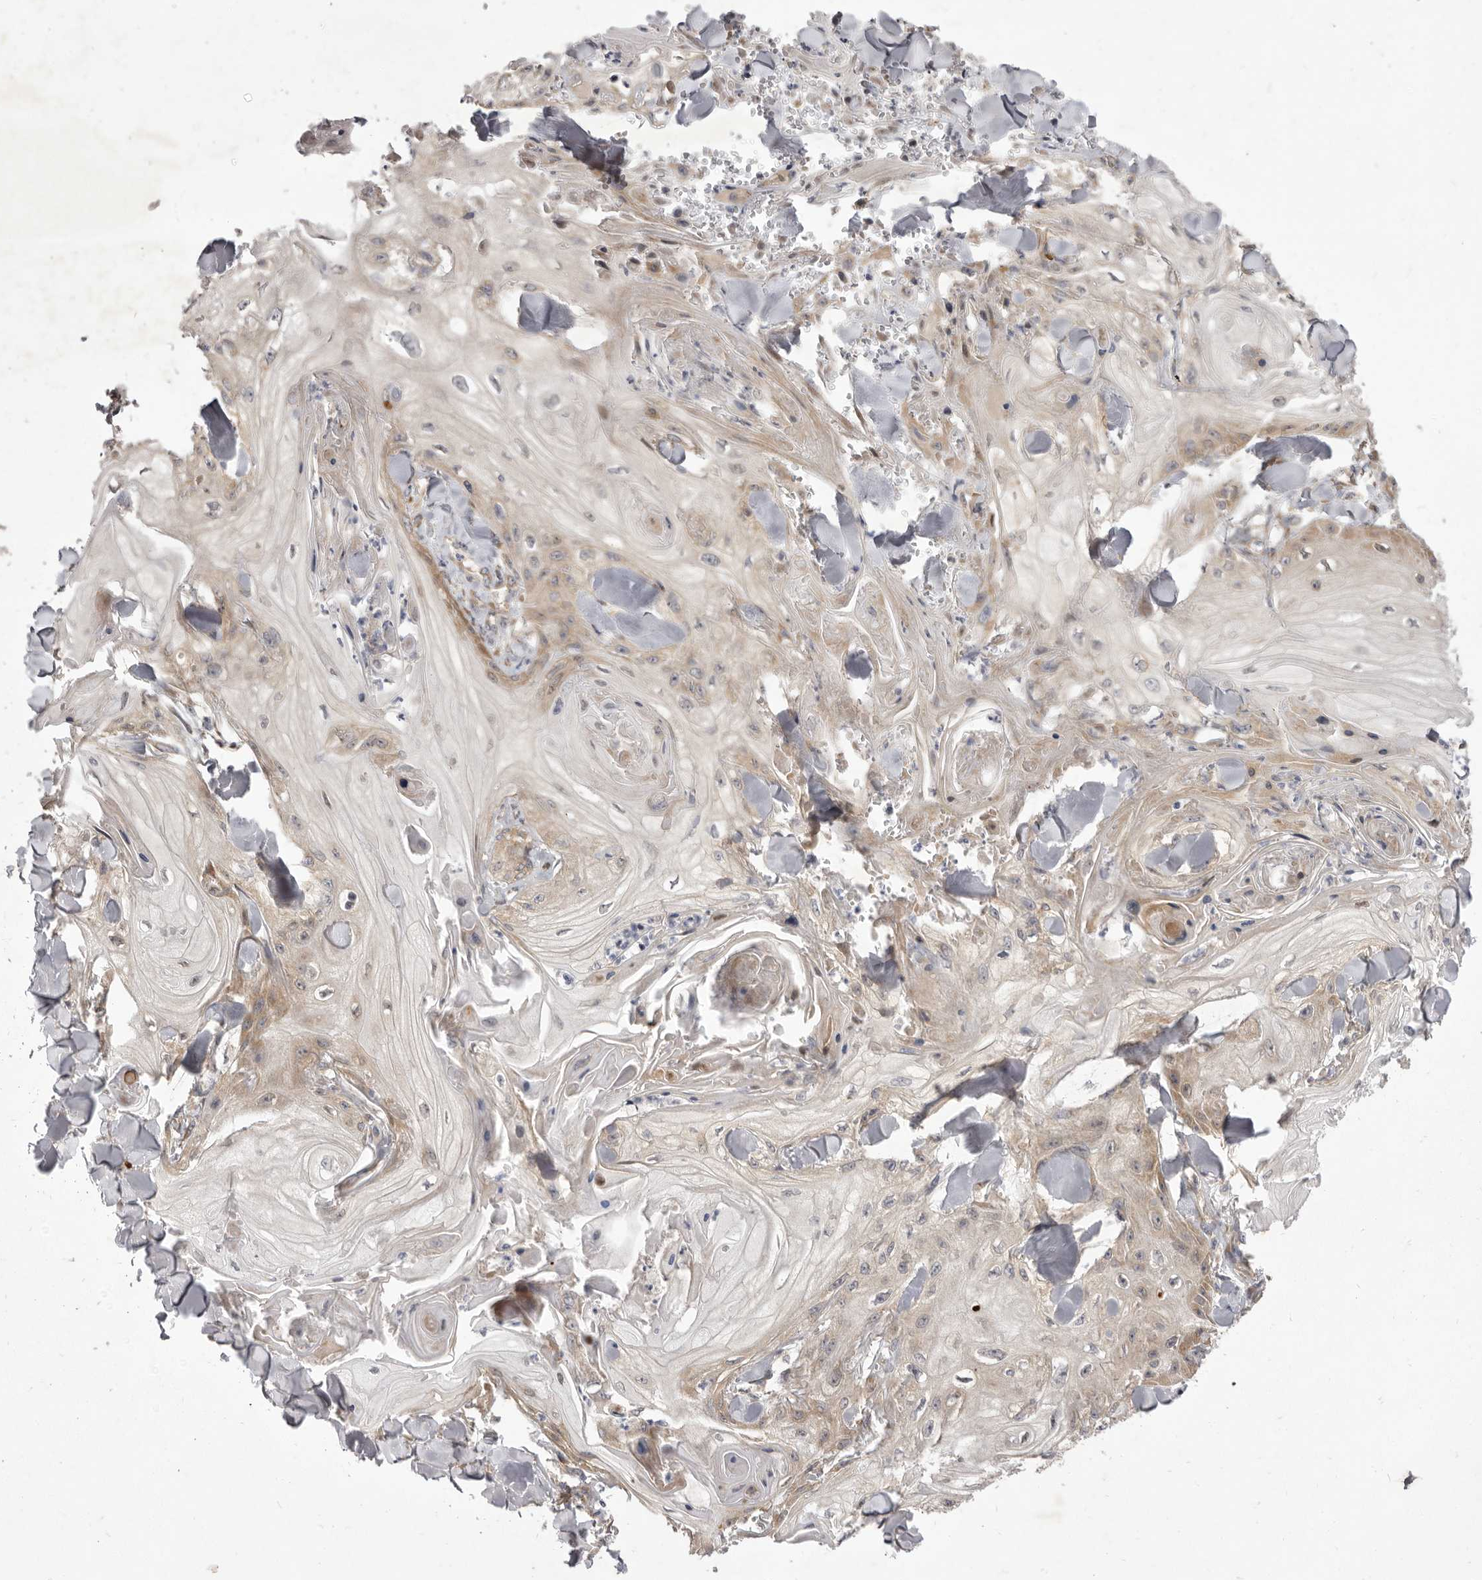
{"staining": {"intensity": "weak", "quantity": "25%-75%", "location": "cytoplasmic/membranous"}, "tissue": "skin cancer", "cell_type": "Tumor cells", "image_type": "cancer", "snomed": [{"axis": "morphology", "description": "Squamous cell carcinoma, NOS"}, {"axis": "topography", "description": "Skin"}], "caption": "A high-resolution micrograph shows immunohistochemistry (IHC) staining of squamous cell carcinoma (skin), which shows weak cytoplasmic/membranous positivity in about 25%-75% of tumor cells.", "gene": "TBC1D8B", "patient": {"sex": "male", "age": 74}}